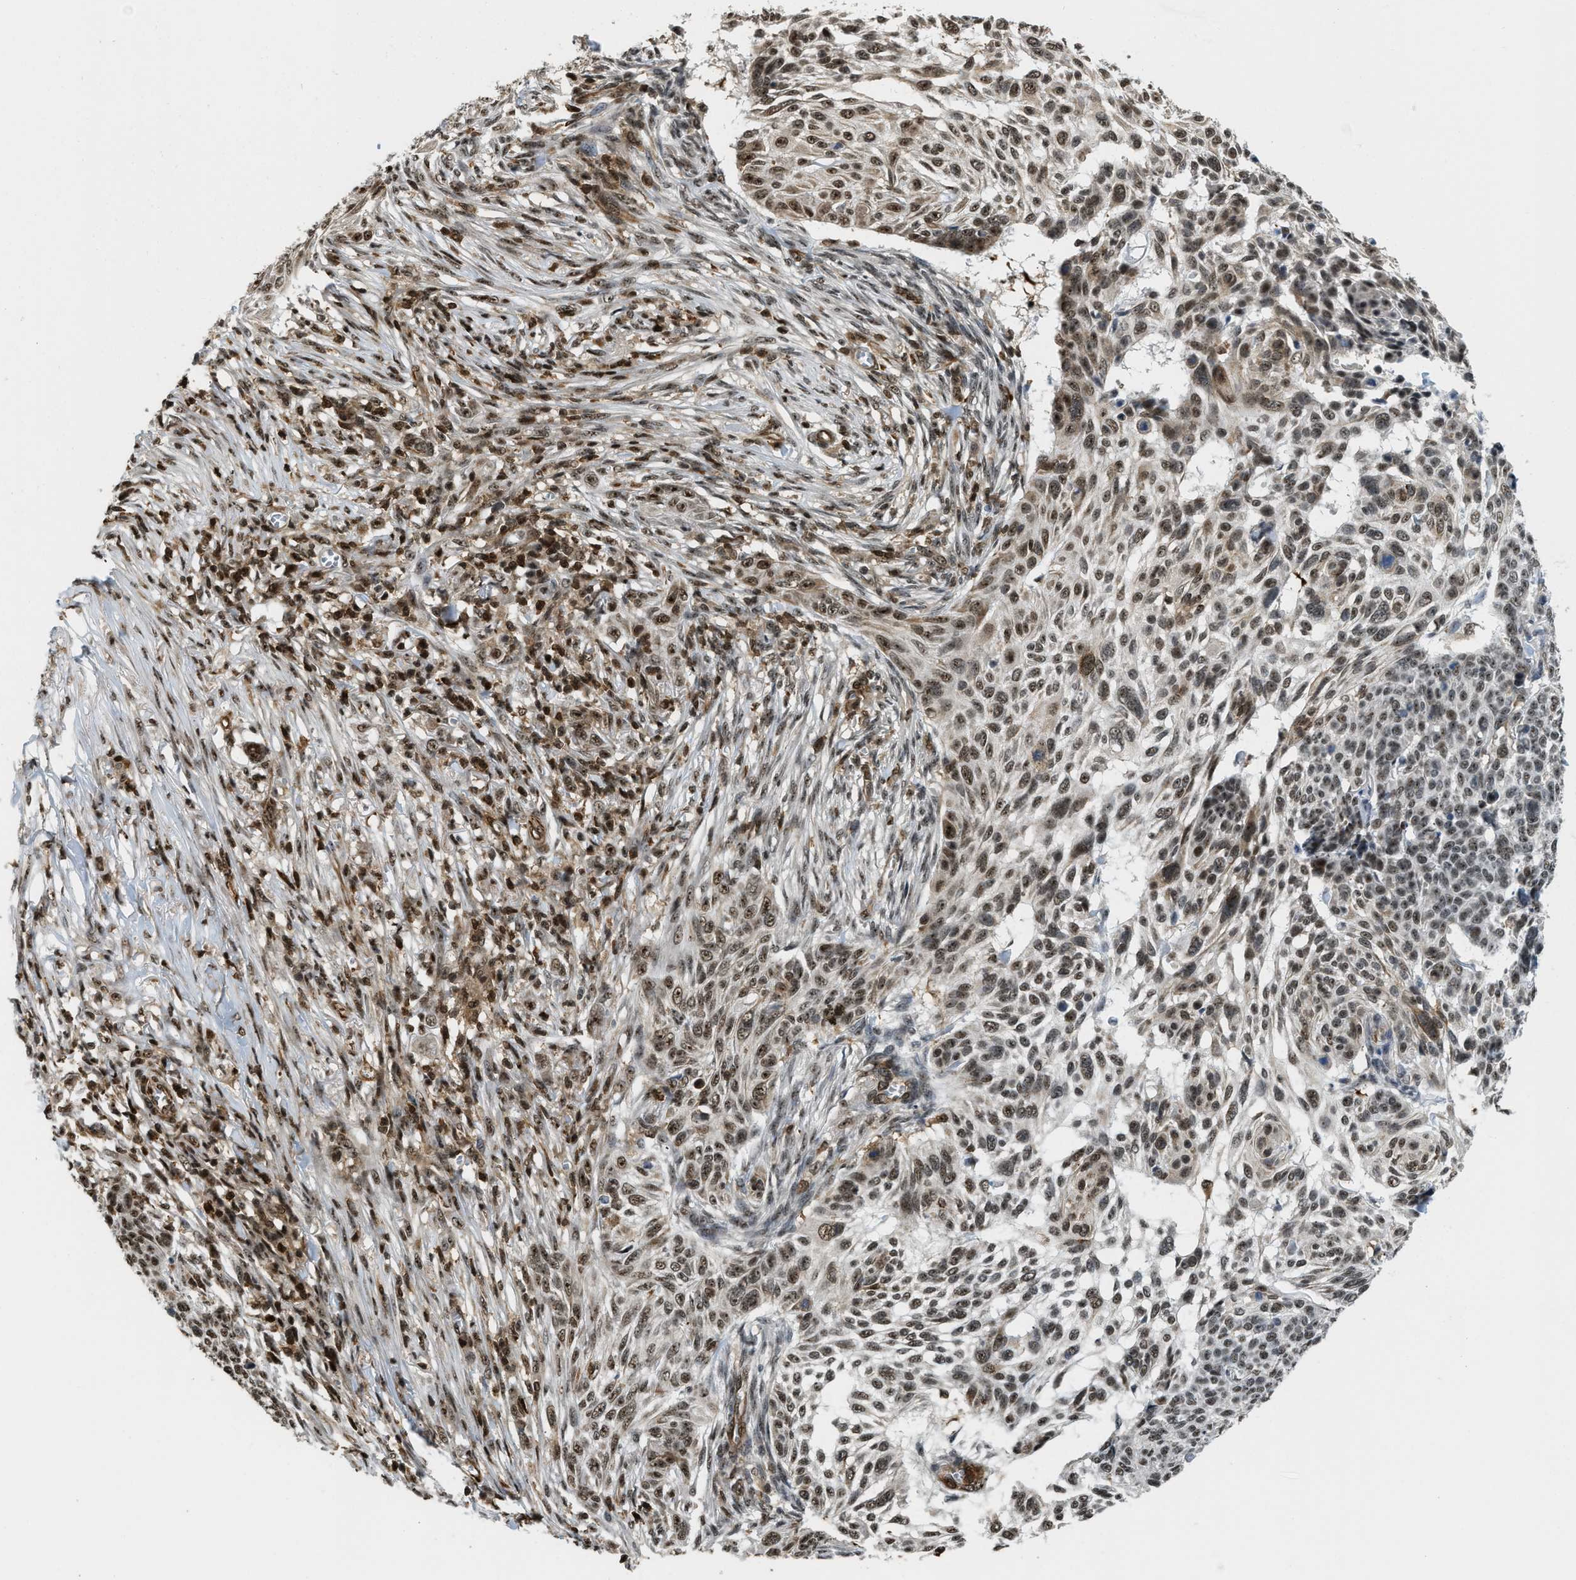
{"staining": {"intensity": "moderate", "quantity": ">75%", "location": "nuclear"}, "tissue": "skin cancer", "cell_type": "Tumor cells", "image_type": "cancer", "snomed": [{"axis": "morphology", "description": "Basal cell carcinoma"}, {"axis": "topography", "description": "Skin"}], "caption": "This photomicrograph exhibits immunohistochemistry (IHC) staining of skin basal cell carcinoma, with medium moderate nuclear positivity in about >75% of tumor cells.", "gene": "E2F1", "patient": {"sex": "male", "age": 85}}